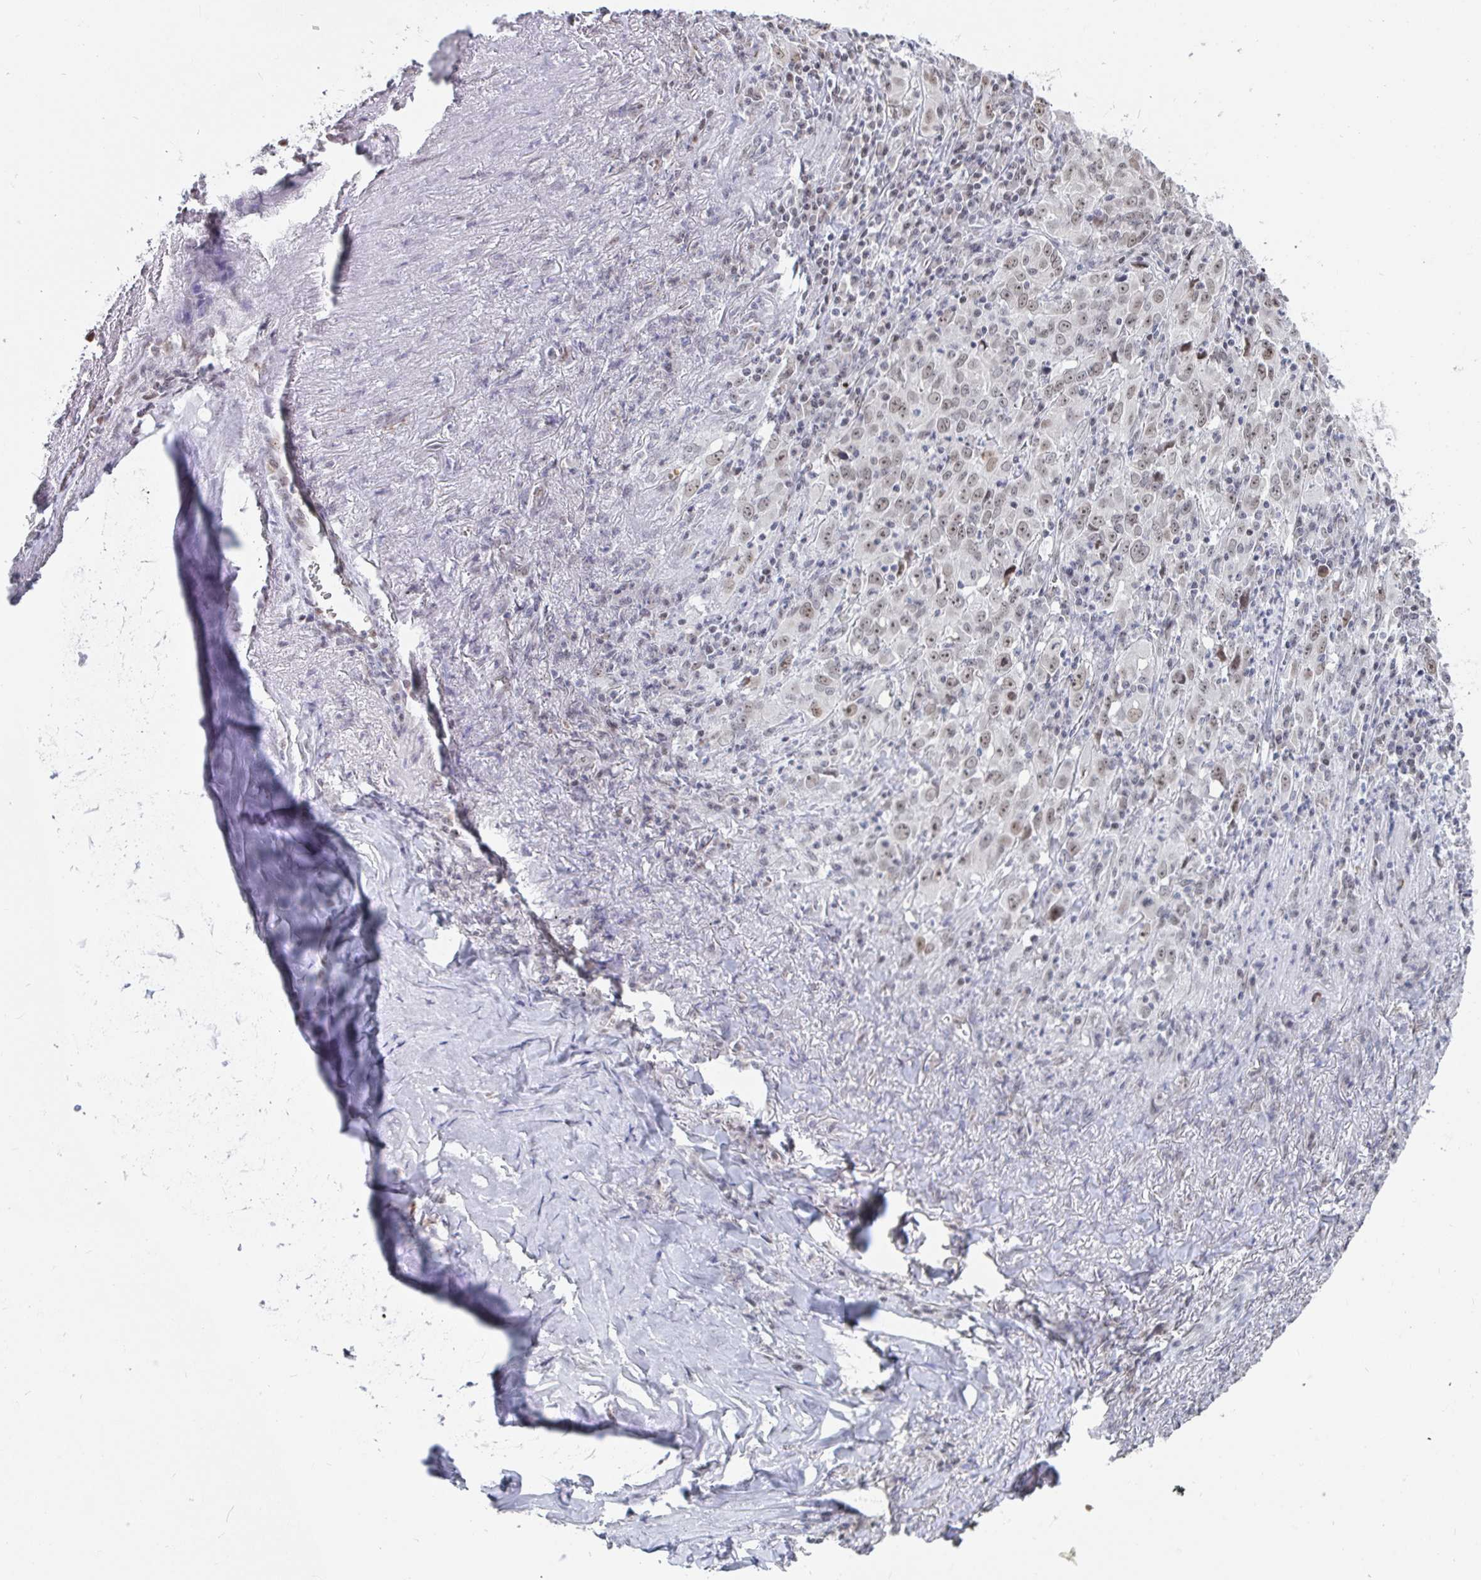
{"staining": {"intensity": "weak", "quantity": ">75%", "location": "nuclear"}, "tissue": "lung cancer", "cell_type": "Tumor cells", "image_type": "cancer", "snomed": [{"axis": "morphology", "description": "Adenocarcinoma, NOS"}, {"axis": "topography", "description": "Lung"}], "caption": "Adenocarcinoma (lung) was stained to show a protein in brown. There is low levels of weak nuclear positivity in approximately >75% of tumor cells.", "gene": "TRIP12", "patient": {"sex": "male", "age": 67}}